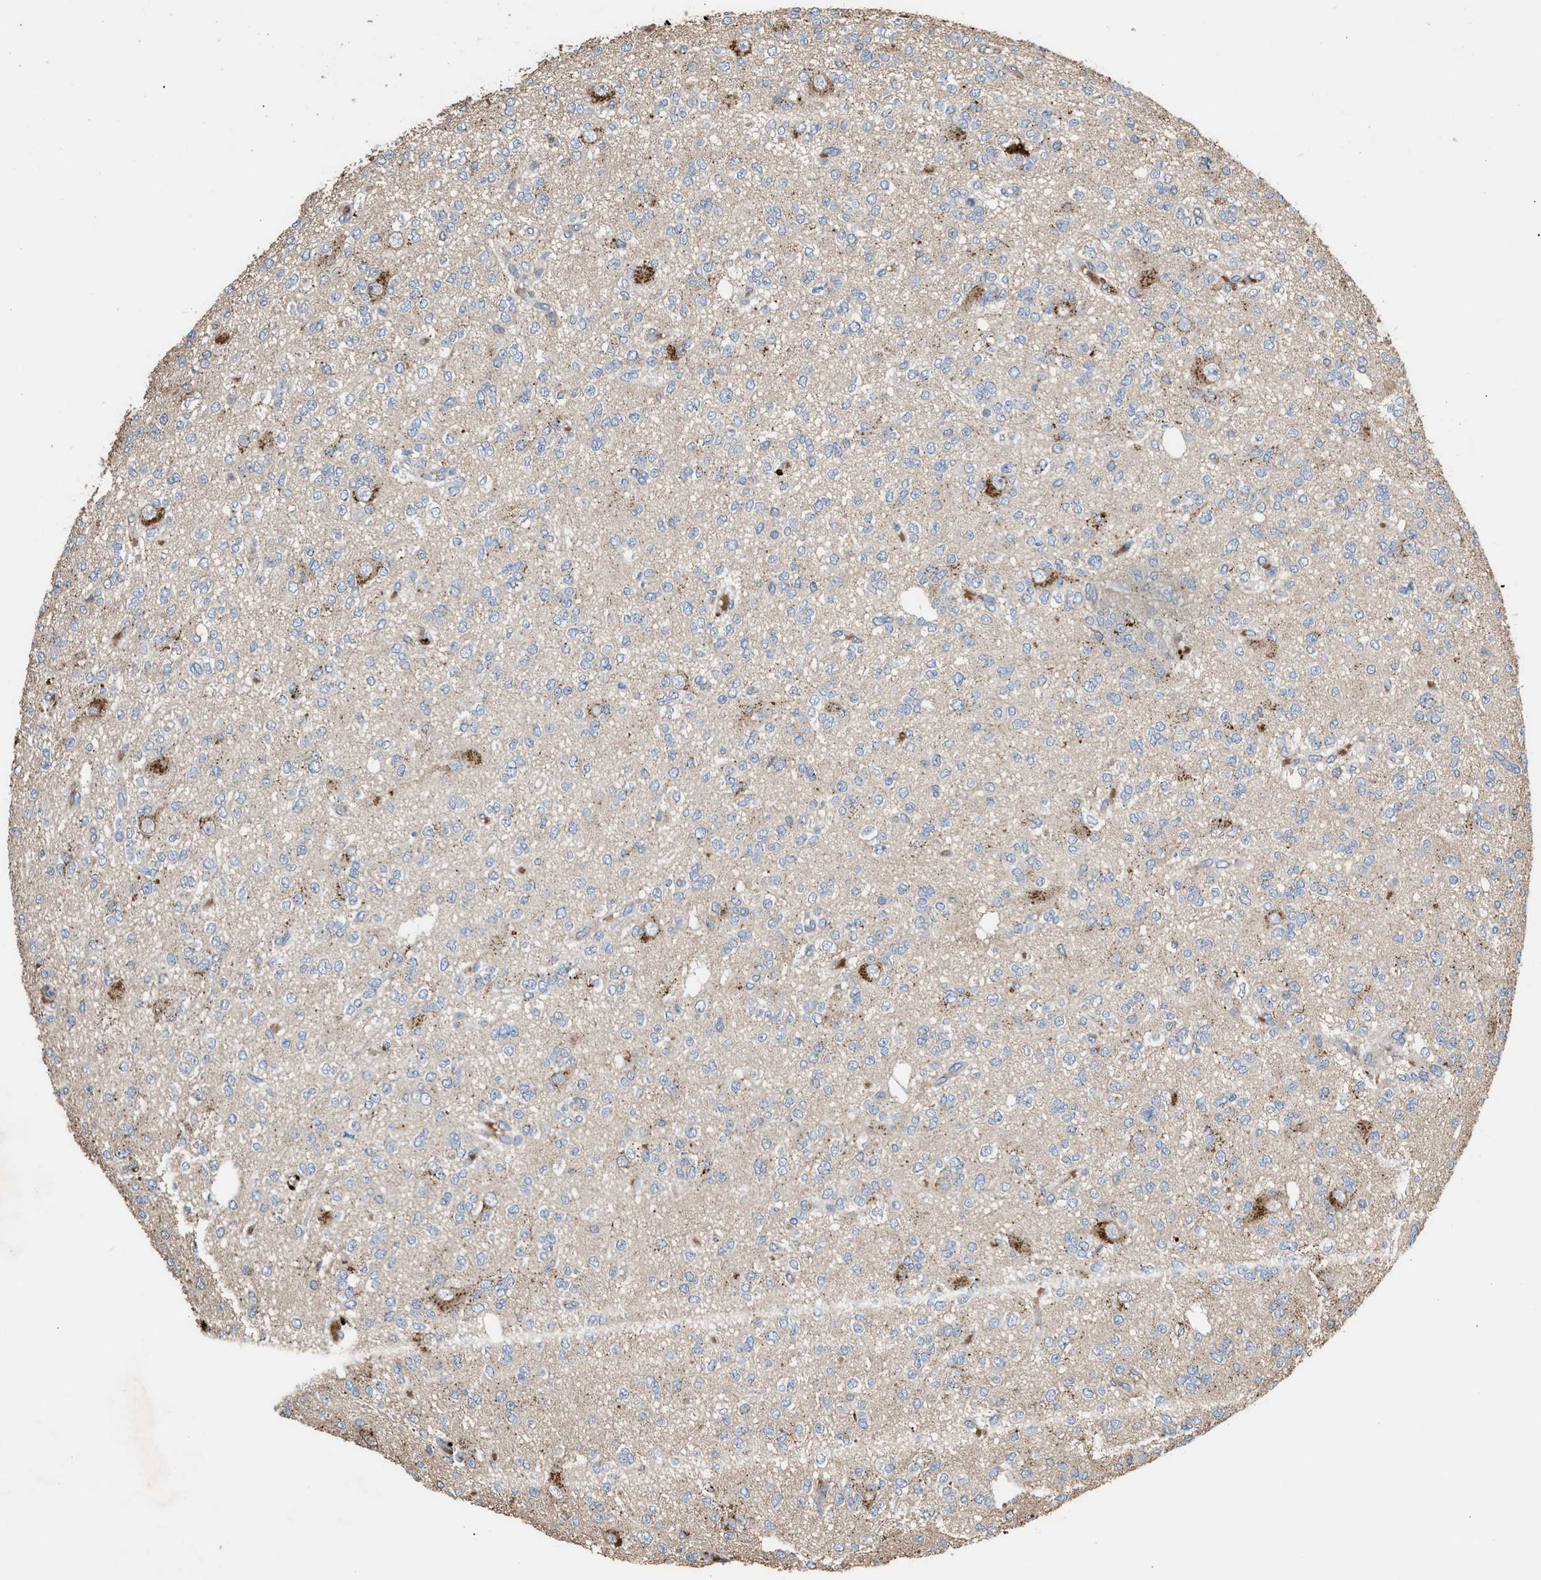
{"staining": {"intensity": "negative", "quantity": "none", "location": "none"}, "tissue": "glioma", "cell_type": "Tumor cells", "image_type": "cancer", "snomed": [{"axis": "morphology", "description": "Glioma, malignant, Low grade"}, {"axis": "topography", "description": "Brain"}], "caption": "The immunohistochemistry (IHC) image has no significant staining in tumor cells of glioma tissue.", "gene": "ELMO3", "patient": {"sex": "male", "age": 38}}